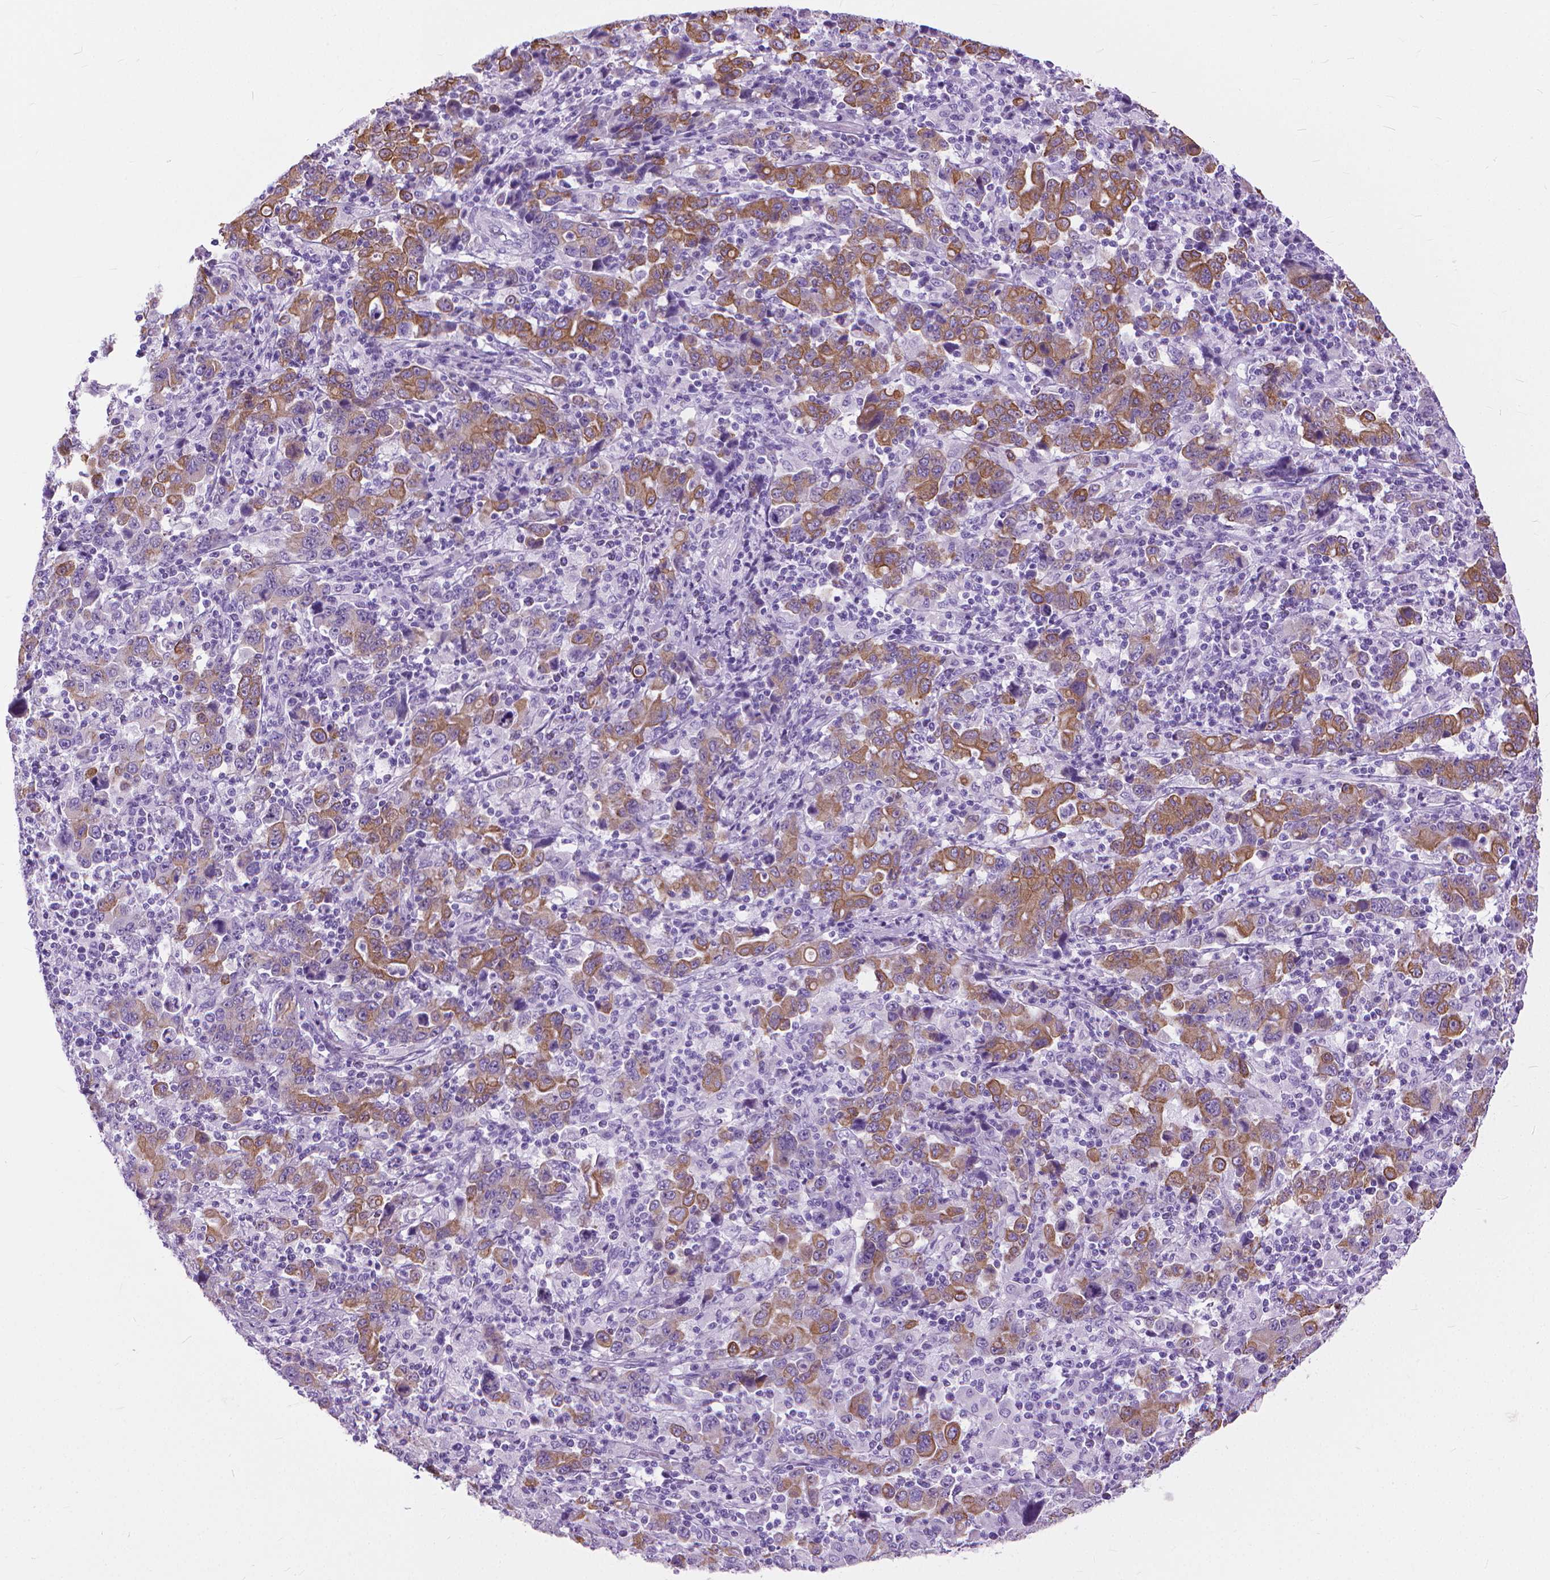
{"staining": {"intensity": "moderate", "quantity": ">75%", "location": "cytoplasmic/membranous"}, "tissue": "stomach cancer", "cell_type": "Tumor cells", "image_type": "cancer", "snomed": [{"axis": "morphology", "description": "Adenocarcinoma, NOS"}, {"axis": "topography", "description": "Stomach, upper"}], "caption": "Moderate cytoplasmic/membranous staining for a protein is identified in about >75% of tumor cells of stomach adenocarcinoma using IHC.", "gene": "HTR2B", "patient": {"sex": "male", "age": 69}}